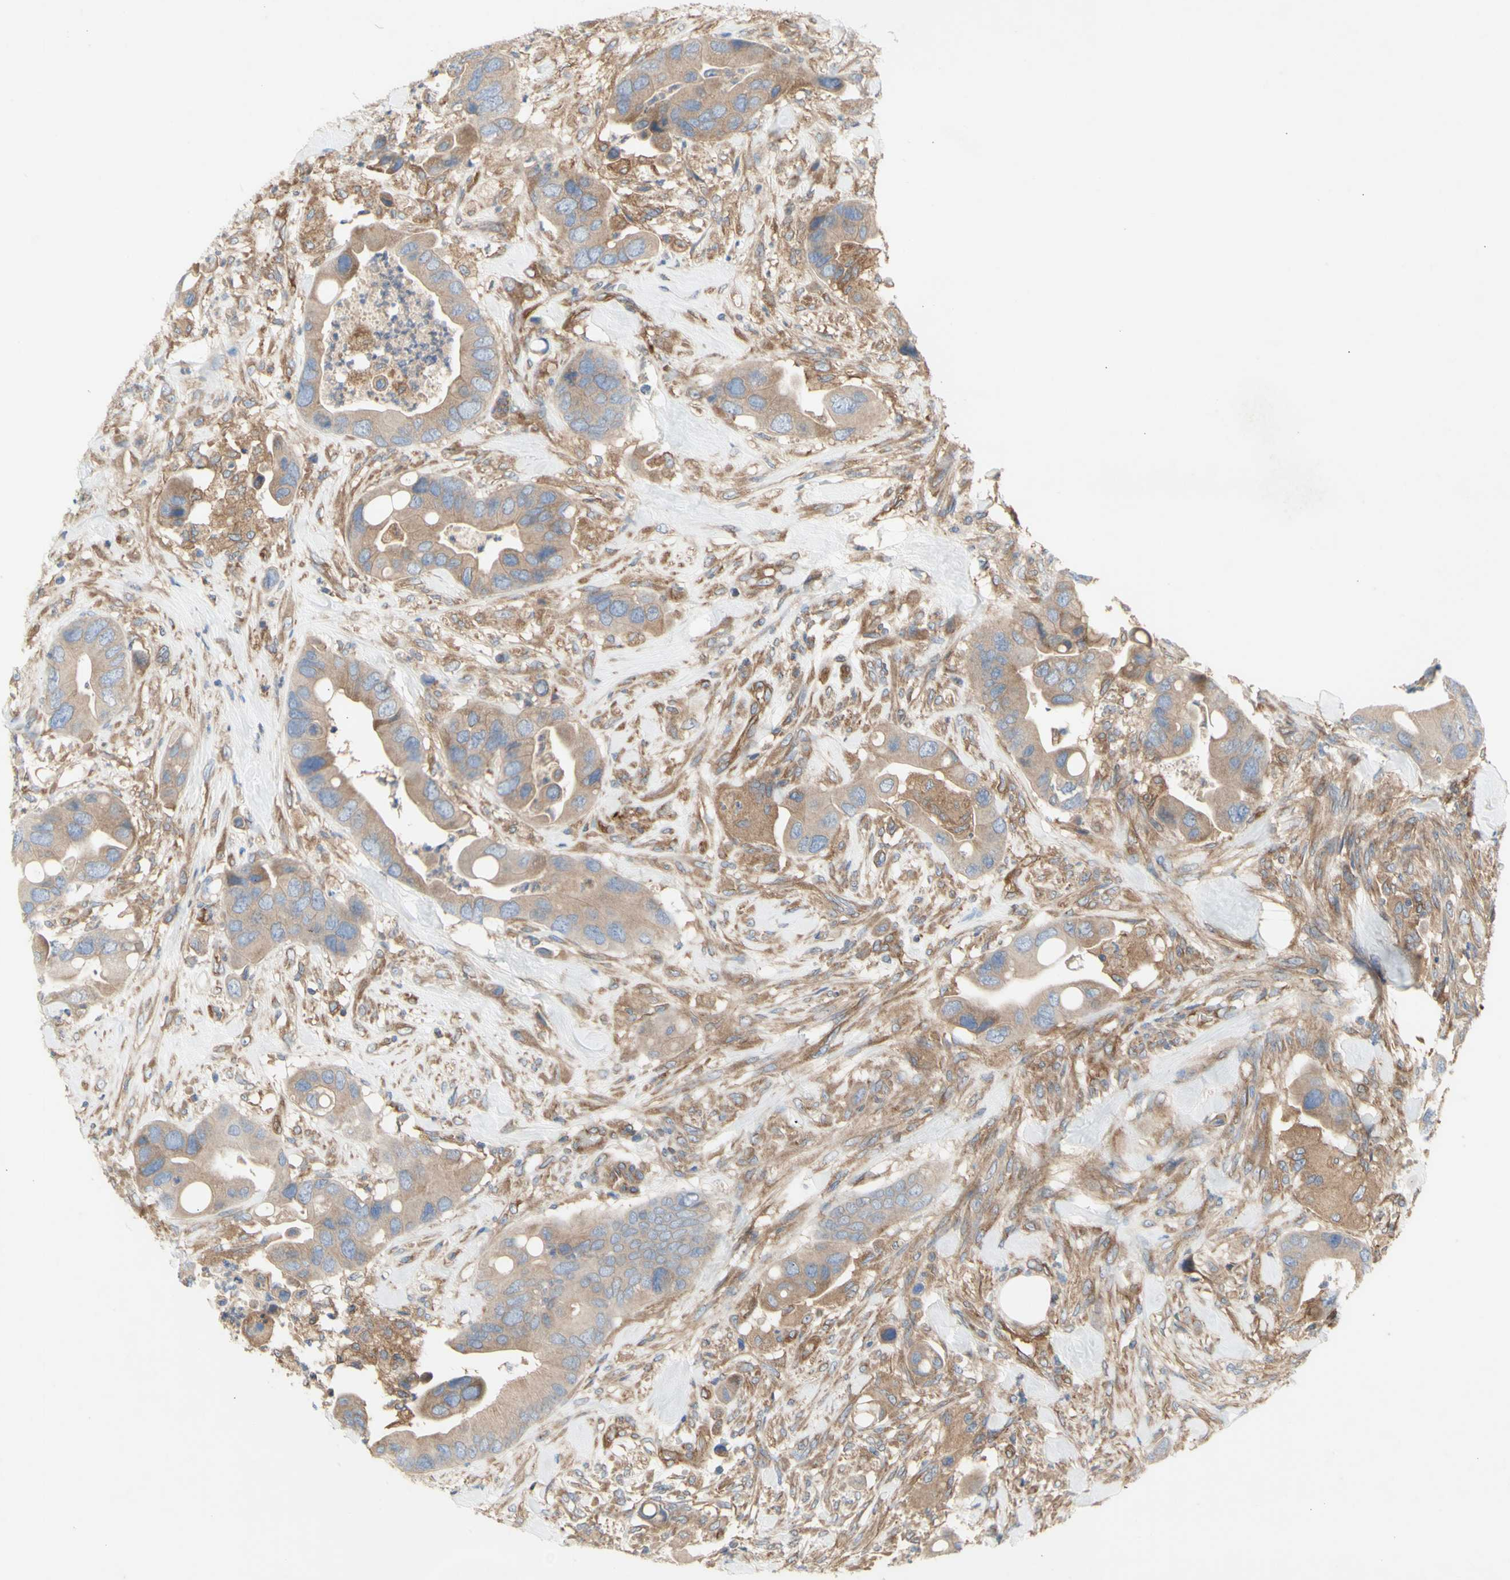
{"staining": {"intensity": "weak", "quantity": ">75%", "location": "cytoplasmic/membranous"}, "tissue": "colorectal cancer", "cell_type": "Tumor cells", "image_type": "cancer", "snomed": [{"axis": "morphology", "description": "Adenocarcinoma, NOS"}, {"axis": "topography", "description": "Rectum"}], "caption": "Human colorectal cancer (adenocarcinoma) stained with a brown dye exhibits weak cytoplasmic/membranous positive staining in approximately >75% of tumor cells.", "gene": "KLC1", "patient": {"sex": "female", "age": 57}}